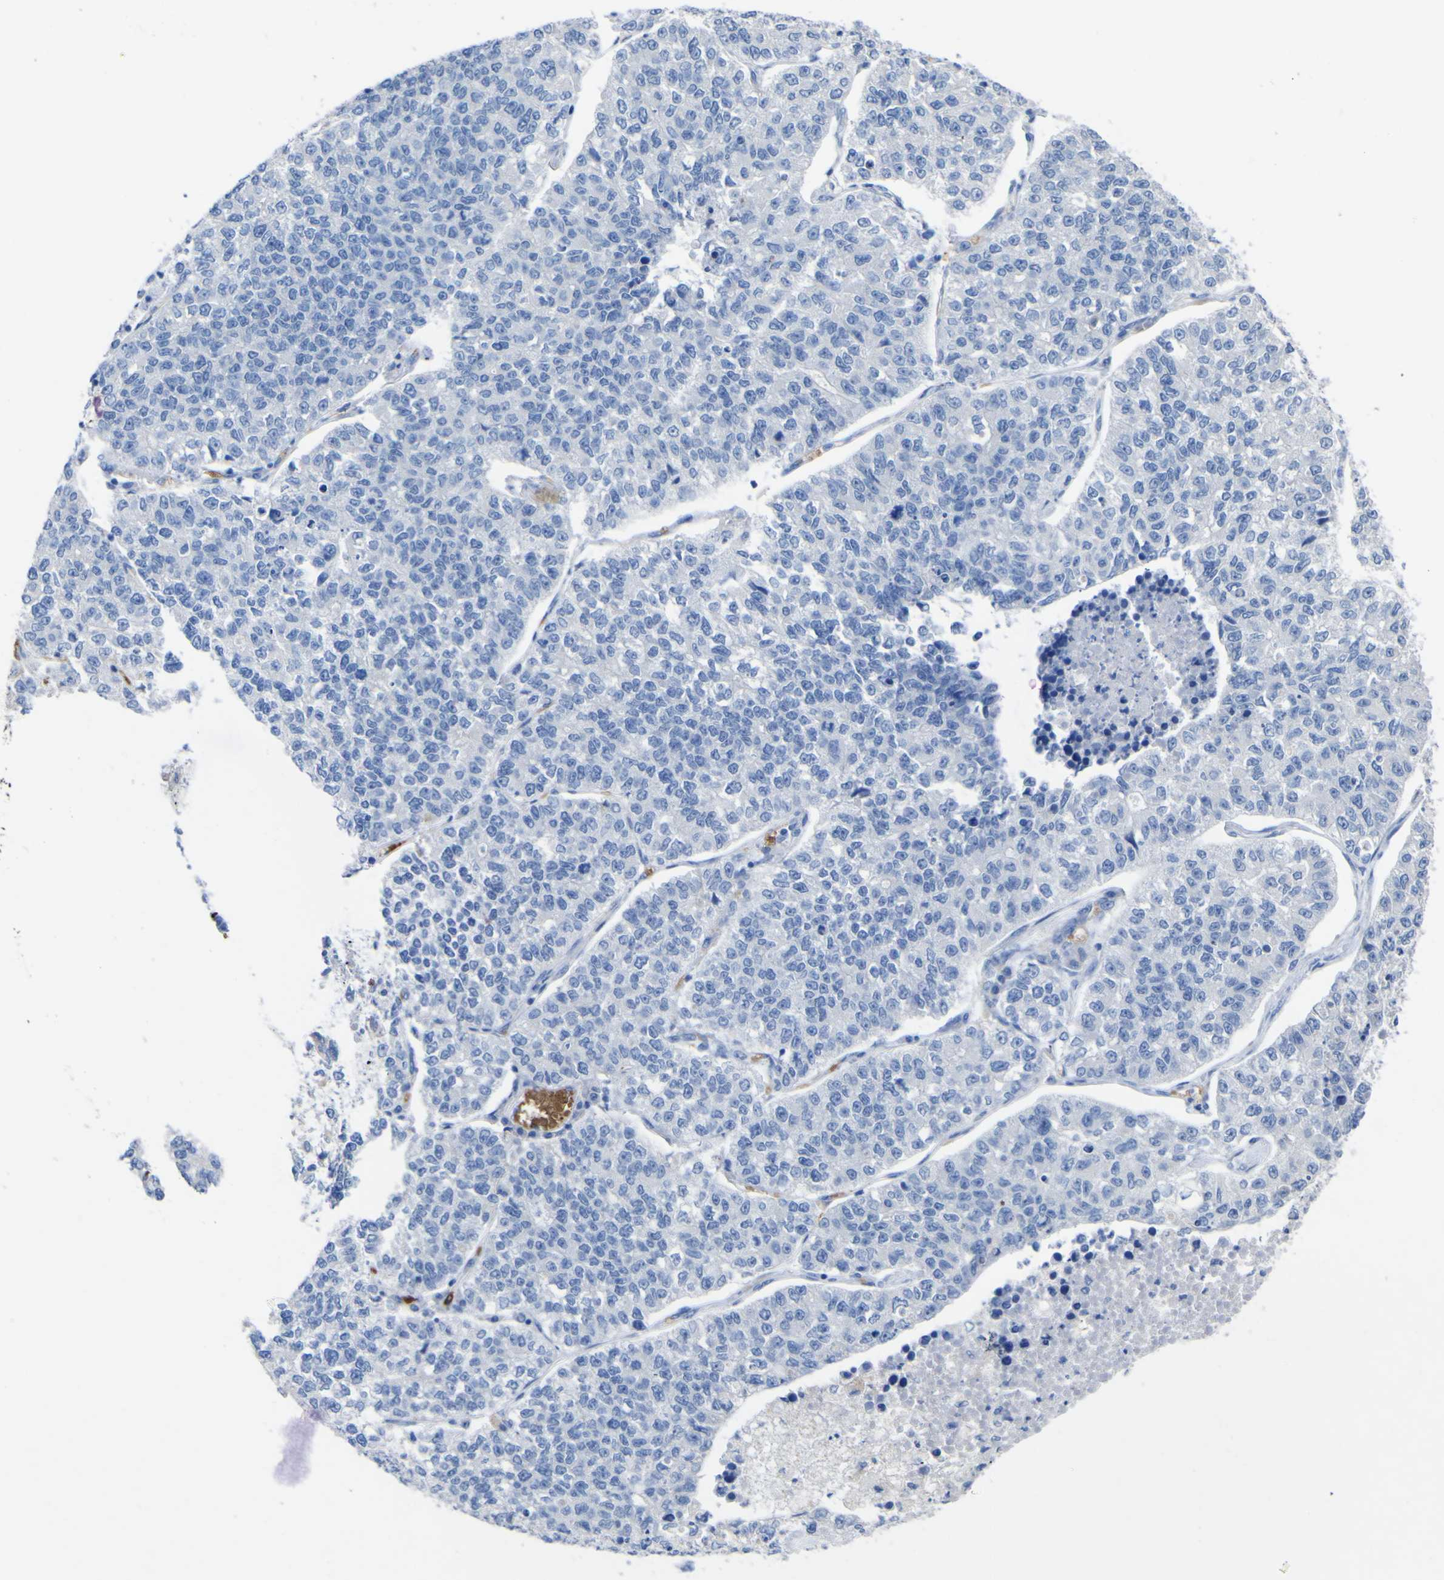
{"staining": {"intensity": "negative", "quantity": "none", "location": "none"}, "tissue": "lung cancer", "cell_type": "Tumor cells", "image_type": "cancer", "snomed": [{"axis": "morphology", "description": "Adenocarcinoma, NOS"}, {"axis": "topography", "description": "Lung"}], "caption": "Image shows no significant protein positivity in tumor cells of lung adenocarcinoma.", "gene": "GCM1", "patient": {"sex": "male", "age": 49}}